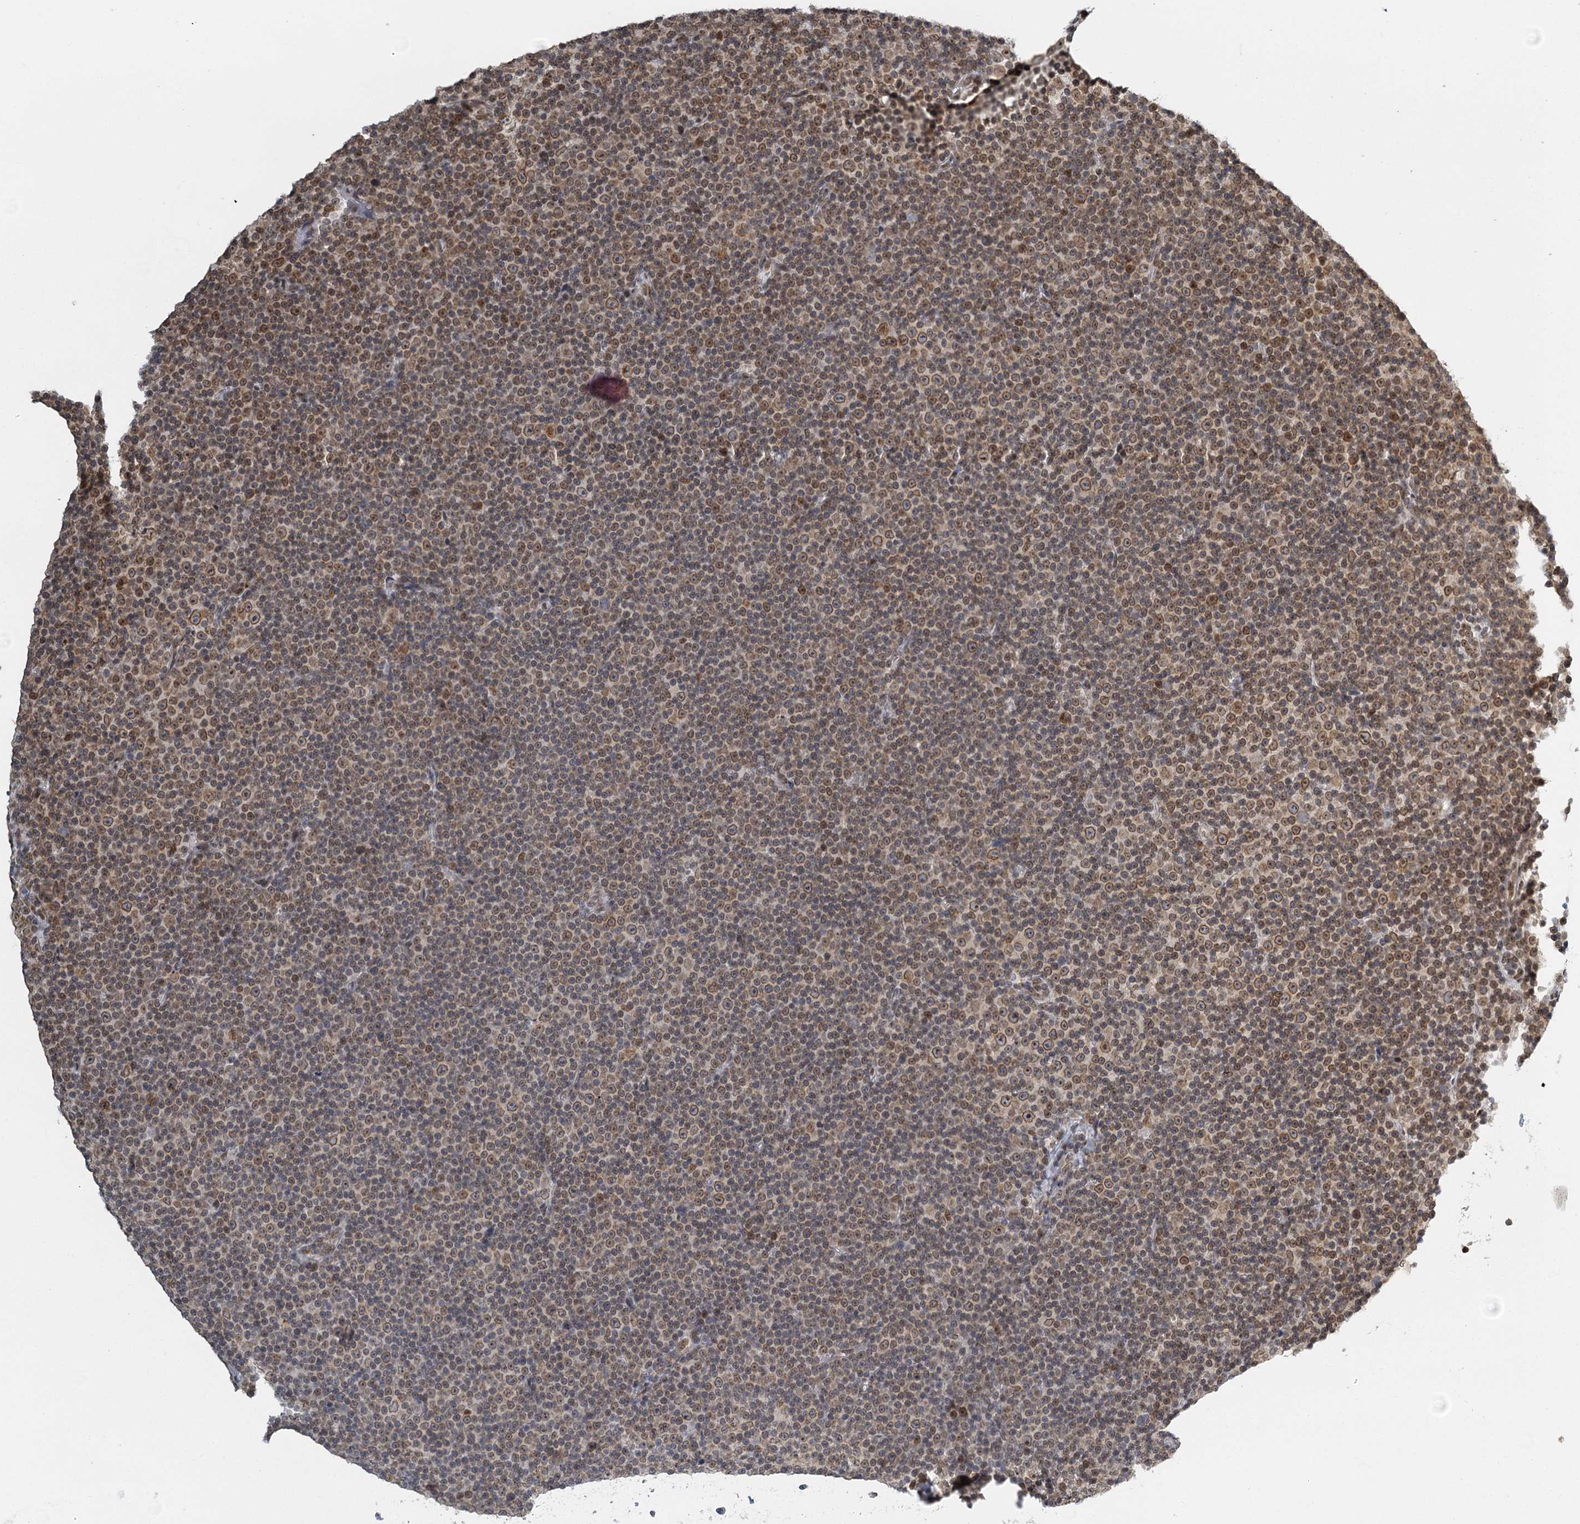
{"staining": {"intensity": "moderate", "quantity": ">75%", "location": "cytoplasmic/membranous,nuclear"}, "tissue": "lymphoma", "cell_type": "Tumor cells", "image_type": "cancer", "snomed": [{"axis": "morphology", "description": "Malignant lymphoma, non-Hodgkin's type, Low grade"}, {"axis": "topography", "description": "Lymph node"}], "caption": "Immunohistochemistry histopathology image of neoplastic tissue: human low-grade malignant lymphoma, non-Hodgkin's type stained using IHC demonstrates medium levels of moderate protein expression localized specifically in the cytoplasmic/membranous and nuclear of tumor cells, appearing as a cytoplasmic/membranous and nuclear brown color.", "gene": "TREX1", "patient": {"sex": "female", "age": 67}}